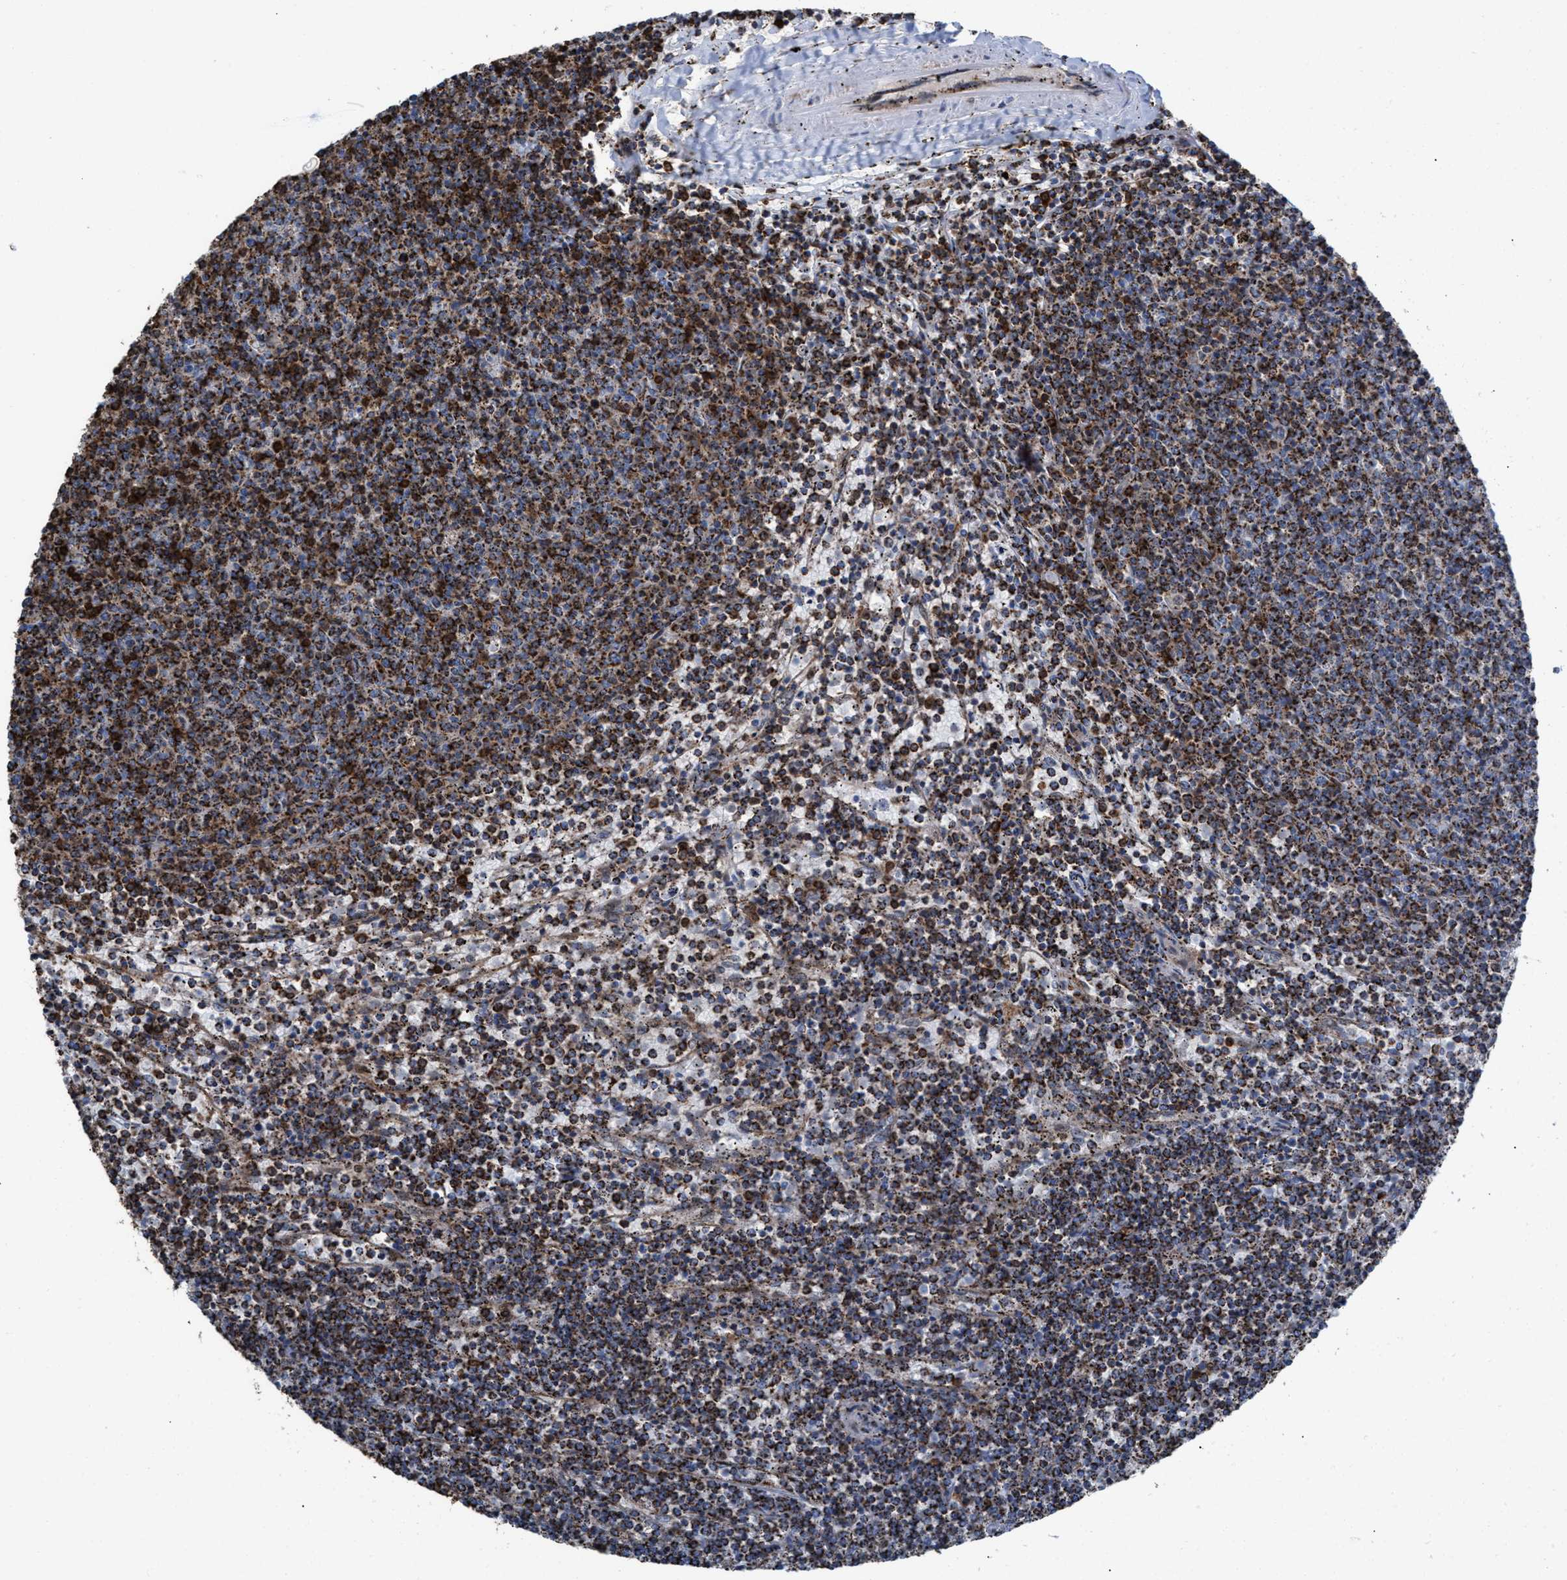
{"staining": {"intensity": "moderate", "quantity": ">75%", "location": "cytoplasmic/membranous"}, "tissue": "lymphoma", "cell_type": "Tumor cells", "image_type": "cancer", "snomed": [{"axis": "morphology", "description": "Malignant lymphoma, non-Hodgkin's type, Low grade"}, {"axis": "topography", "description": "Spleen"}], "caption": "This is a micrograph of IHC staining of low-grade malignant lymphoma, non-Hodgkin's type, which shows moderate staining in the cytoplasmic/membranous of tumor cells.", "gene": "ECHS1", "patient": {"sex": "female", "age": 50}}